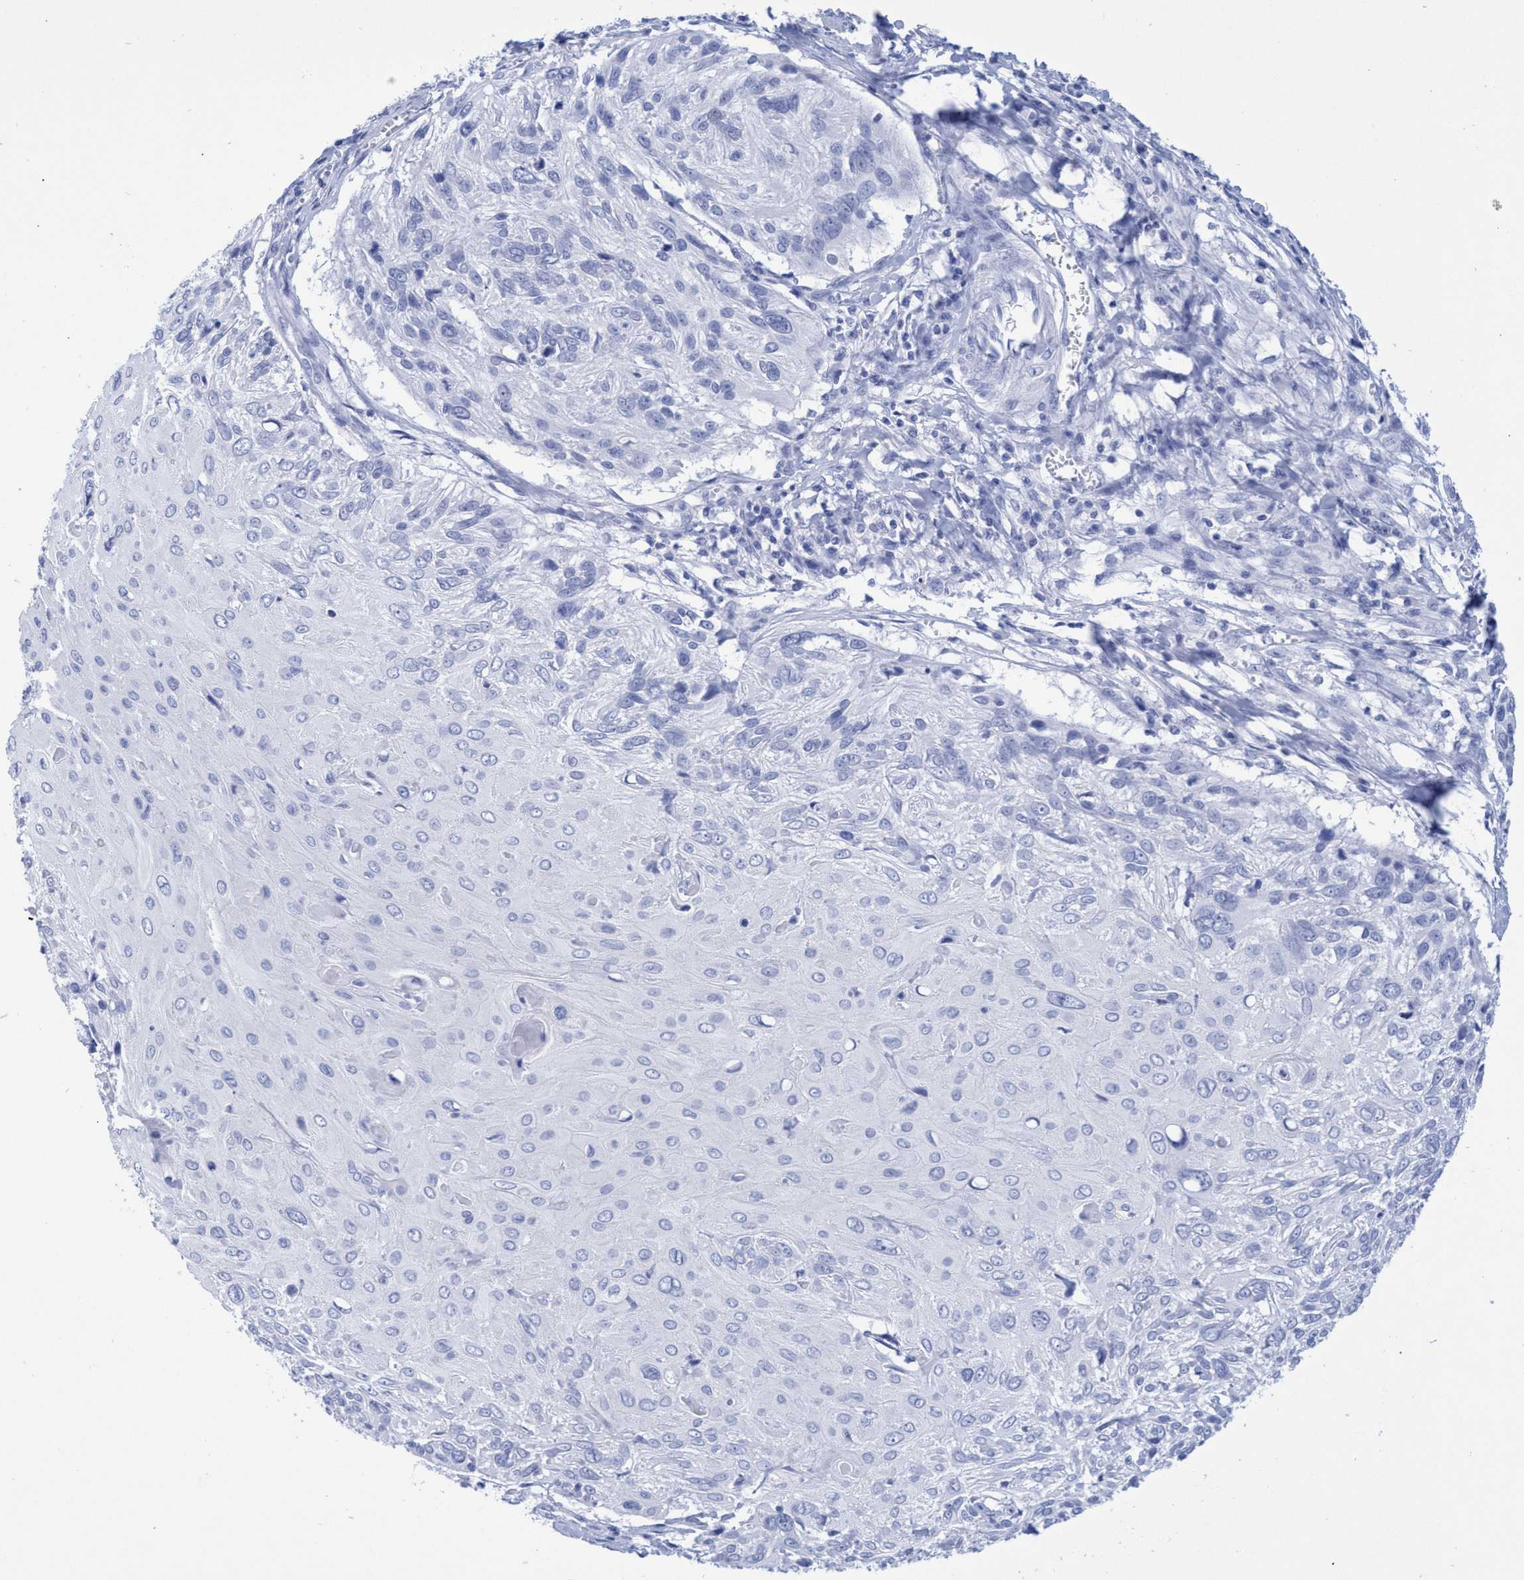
{"staining": {"intensity": "negative", "quantity": "none", "location": "none"}, "tissue": "cervical cancer", "cell_type": "Tumor cells", "image_type": "cancer", "snomed": [{"axis": "morphology", "description": "Squamous cell carcinoma, NOS"}, {"axis": "topography", "description": "Cervix"}], "caption": "An immunohistochemistry (IHC) micrograph of squamous cell carcinoma (cervical) is shown. There is no staining in tumor cells of squamous cell carcinoma (cervical).", "gene": "INSL6", "patient": {"sex": "female", "age": 51}}